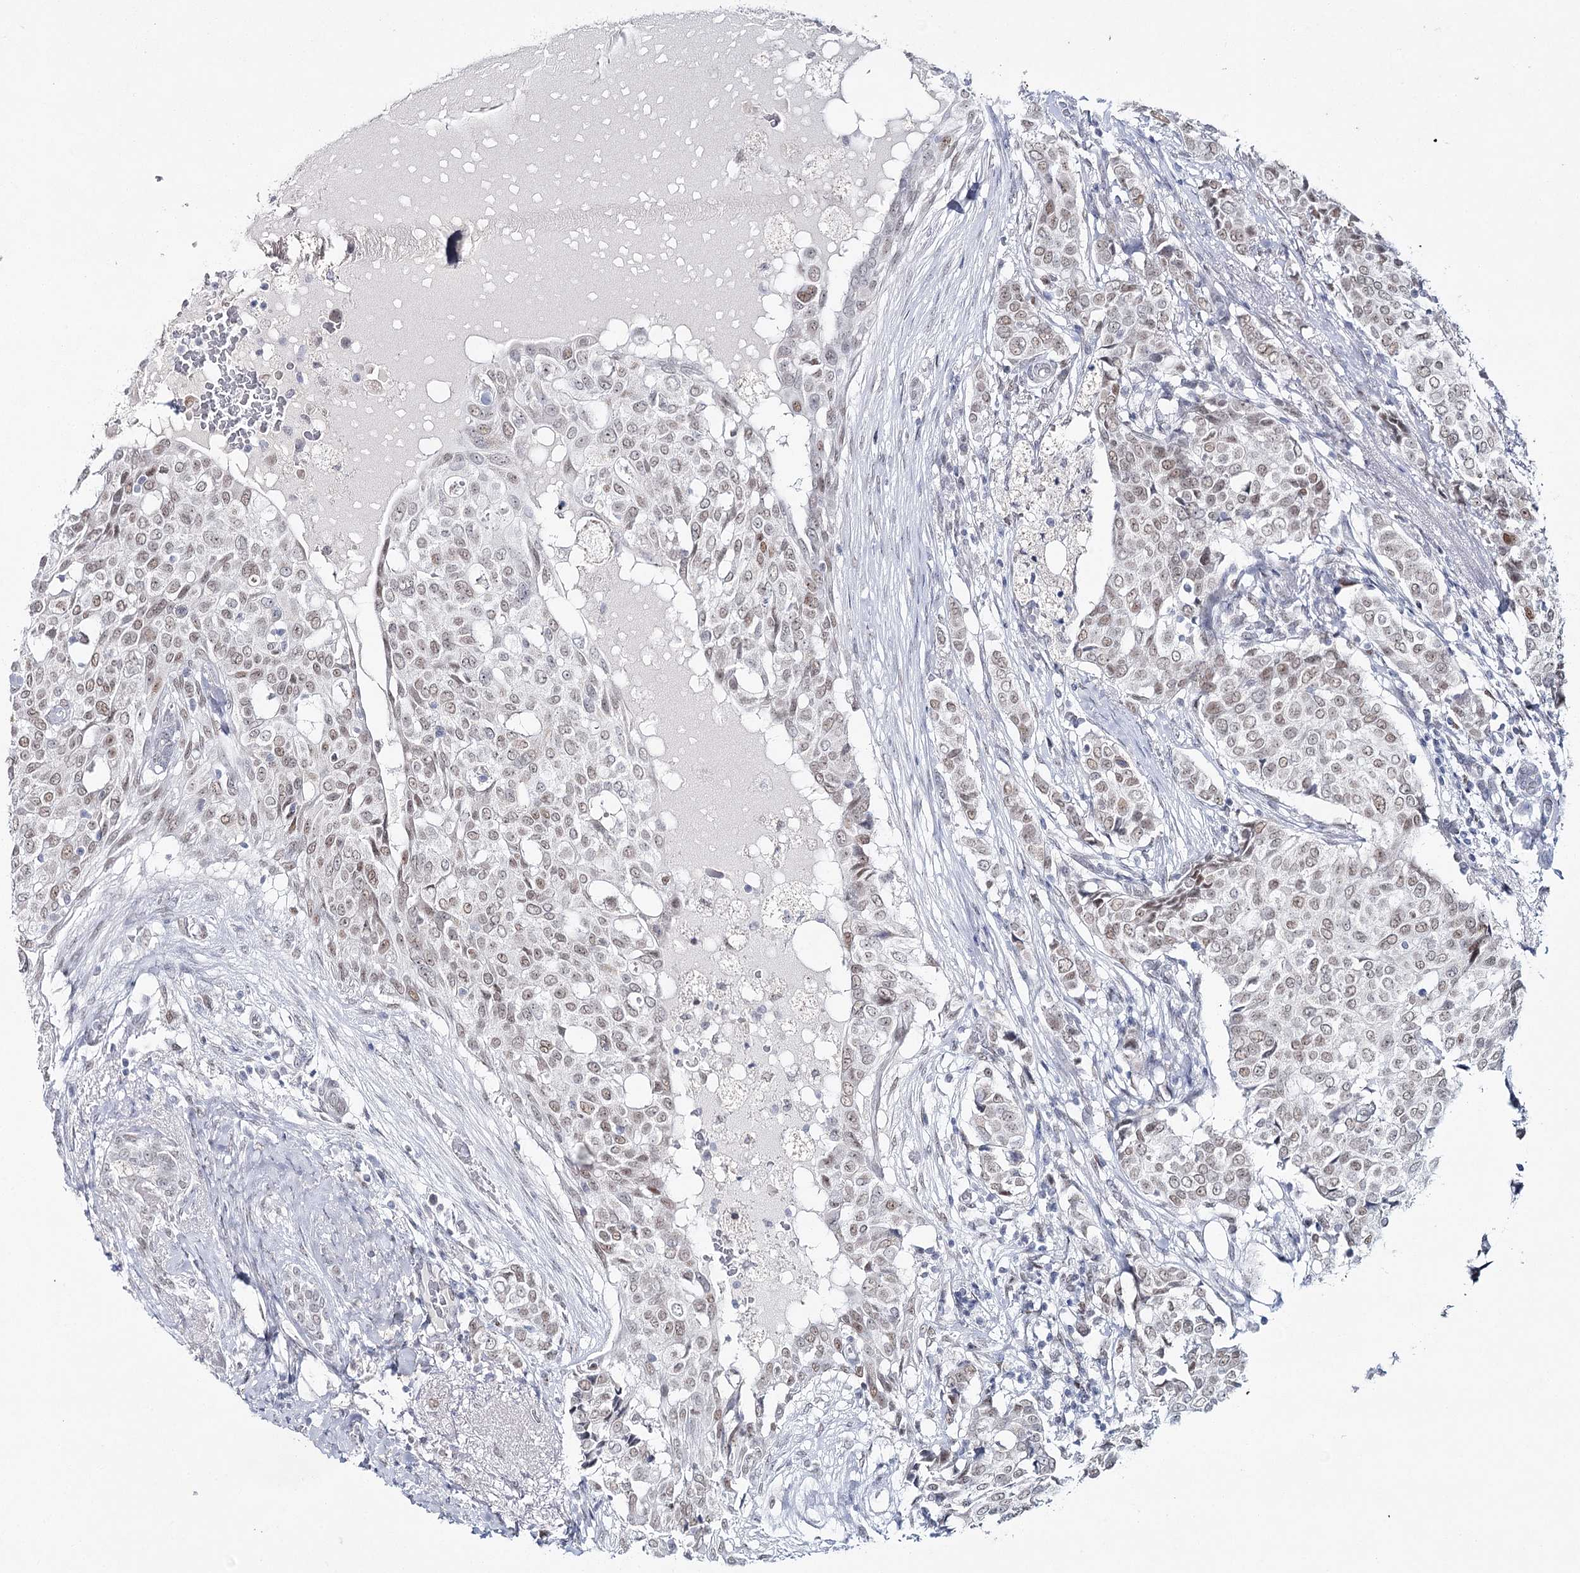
{"staining": {"intensity": "weak", "quantity": ">75%", "location": "nuclear"}, "tissue": "breast cancer", "cell_type": "Tumor cells", "image_type": "cancer", "snomed": [{"axis": "morphology", "description": "Lobular carcinoma"}, {"axis": "topography", "description": "Breast"}], "caption": "A high-resolution image shows immunohistochemistry (IHC) staining of breast cancer (lobular carcinoma), which displays weak nuclear staining in about >75% of tumor cells.", "gene": "ZC3H8", "patient": {"sex": "female", "age": 51}}